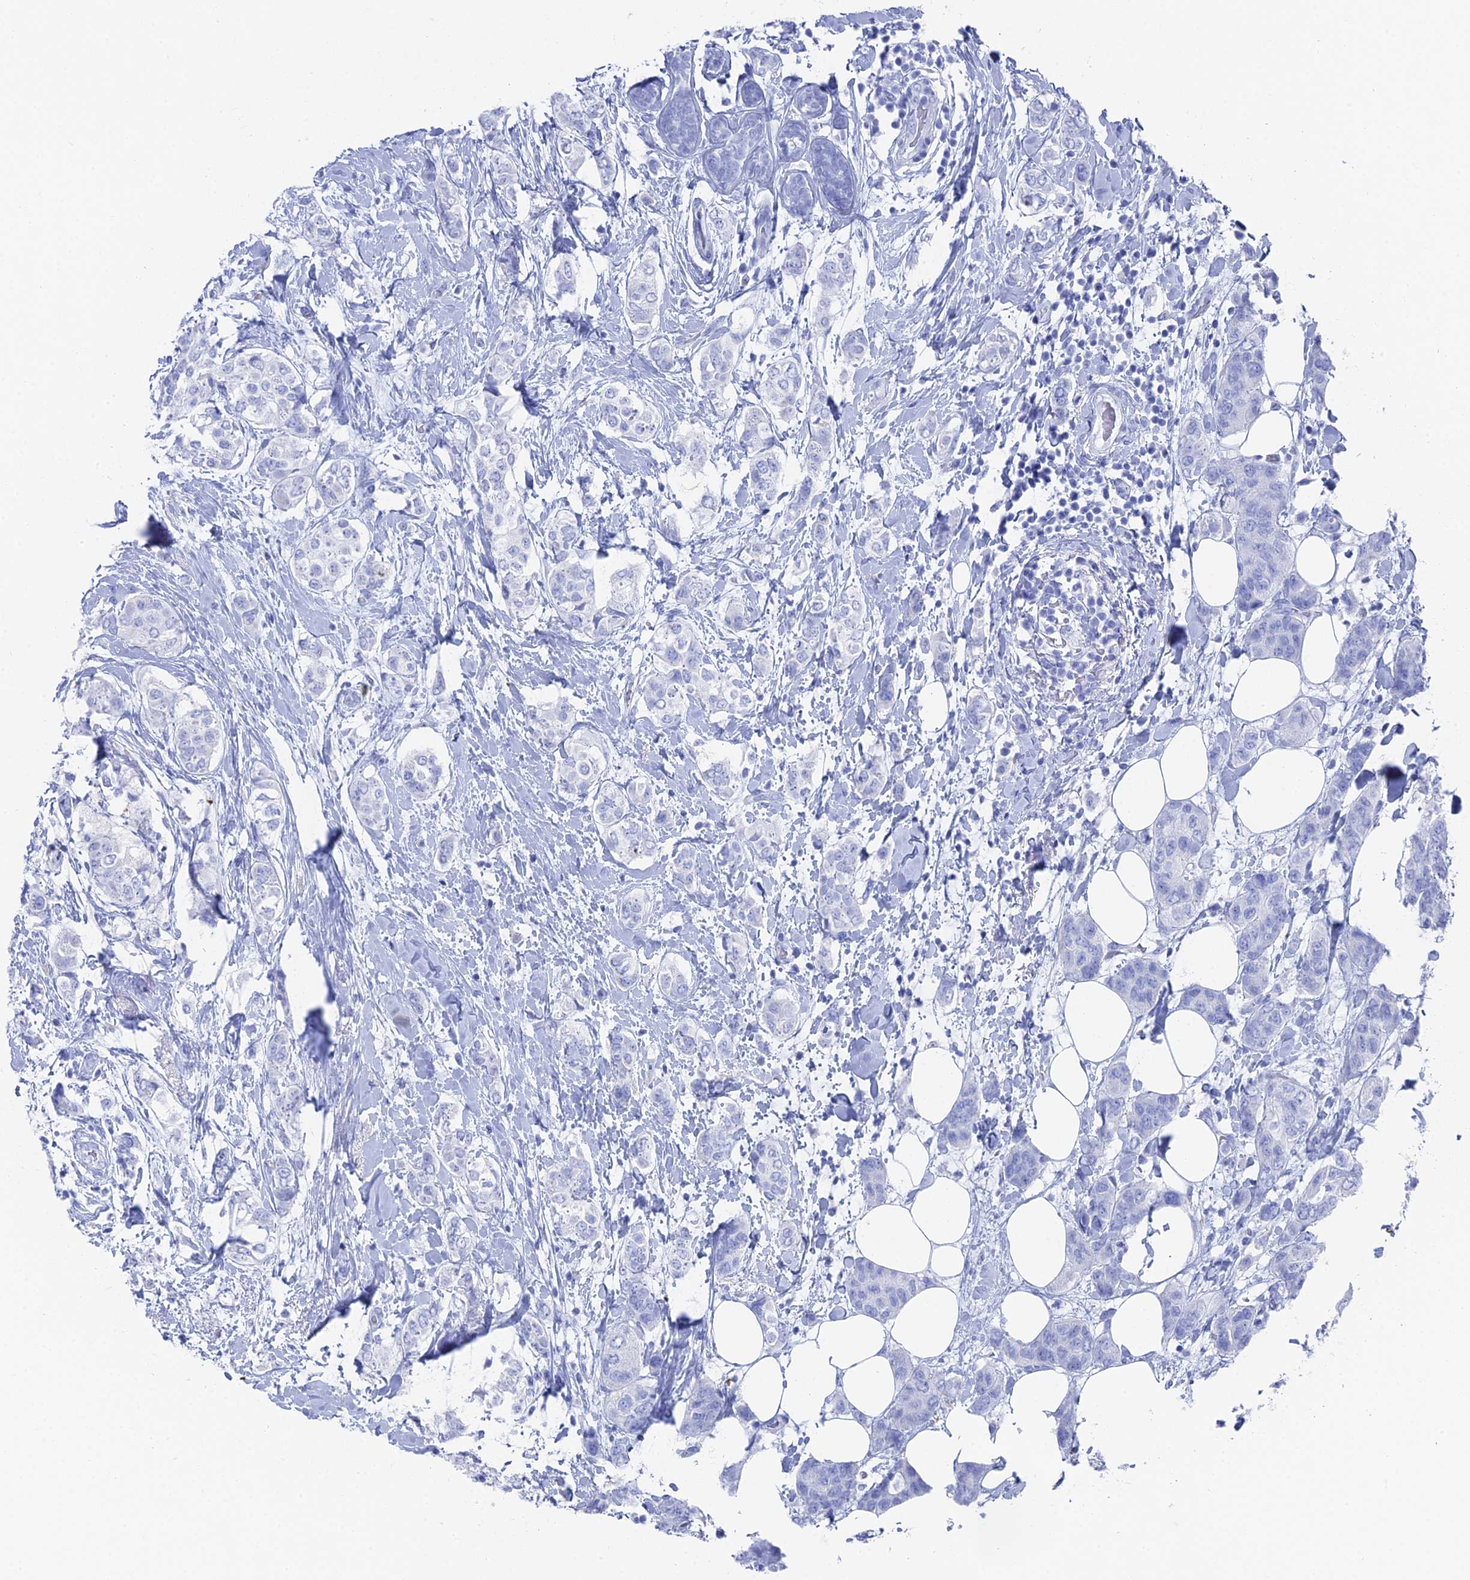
{"staining": {"intensity": "negative", "quantity": "none", "location": "none"}, "tissue": "breast cancer", "cell_type": "Tumor cells", "image_type": "cancer", "snomed": [{"axis": "morphology", "description": "Lobular carcinoma"}, {"axis": "topography", "description": "Breast"}], "caption": "The immunohistochemistry micrograph has no significant staining in tumor cells of breast cancer tissue.", "gene": "ENPP3", "patient": {"sex": "female", "age": 51}}